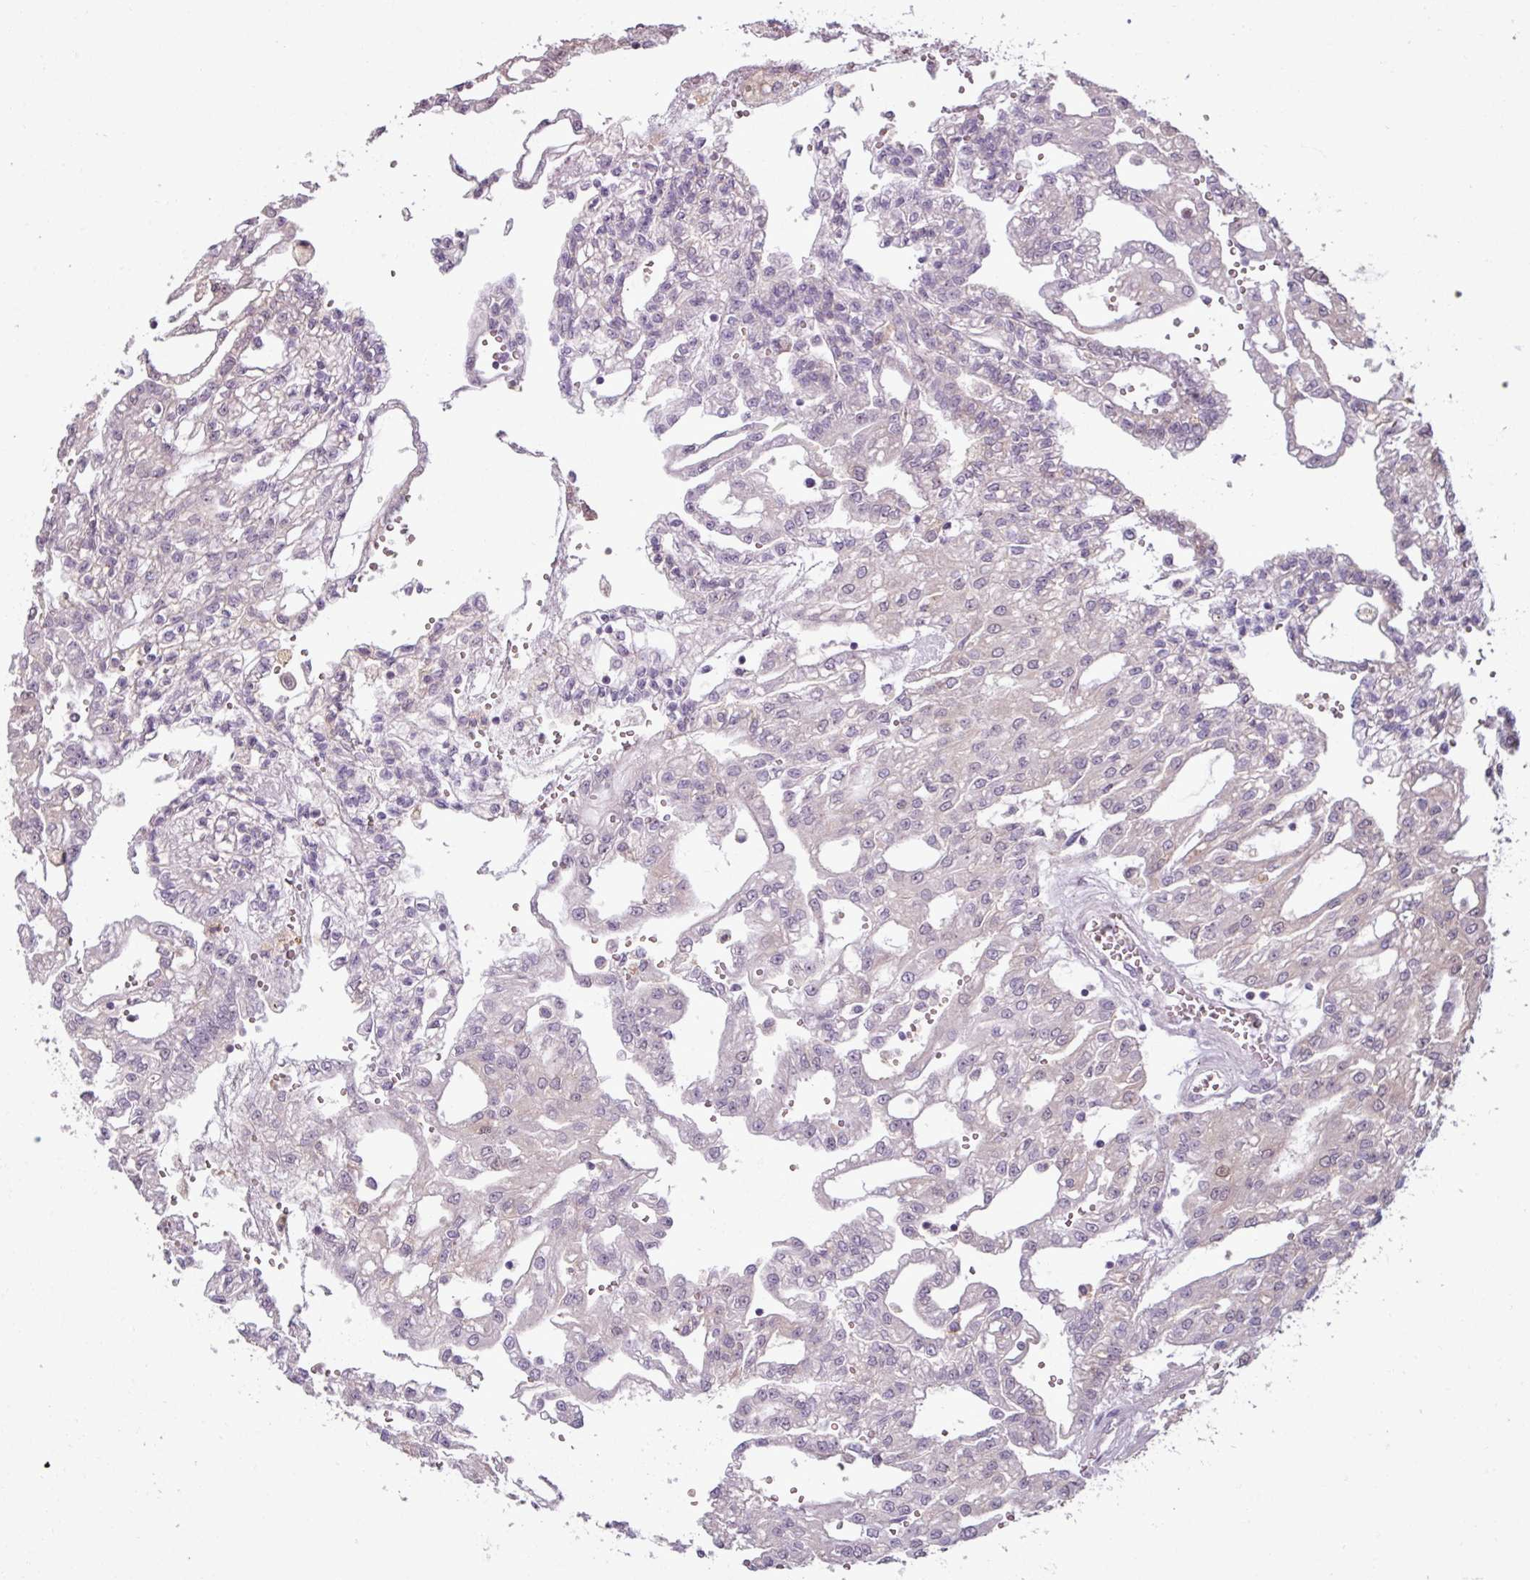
{"staining": {"intensity": "negative", "quantity": "none", "location": "none"}, "tissue": "renal cancer", "cell_type": "Tumor cells", "image_type": "cancer", "snomed": [{"axis": "morphology", "description": "Adenocarcinoma, NOS"}, {"axis": "topography", "description": "Kidney"}], "caption": "IHC image of human renal cancer stained for a protein (brown), which reveals no staining in tumor cells. (Immunohistochemistry, brightfield microscopy, high magnification).", "gene": "PNMA6A", "patient": {"sex": "male", "age": 63}}